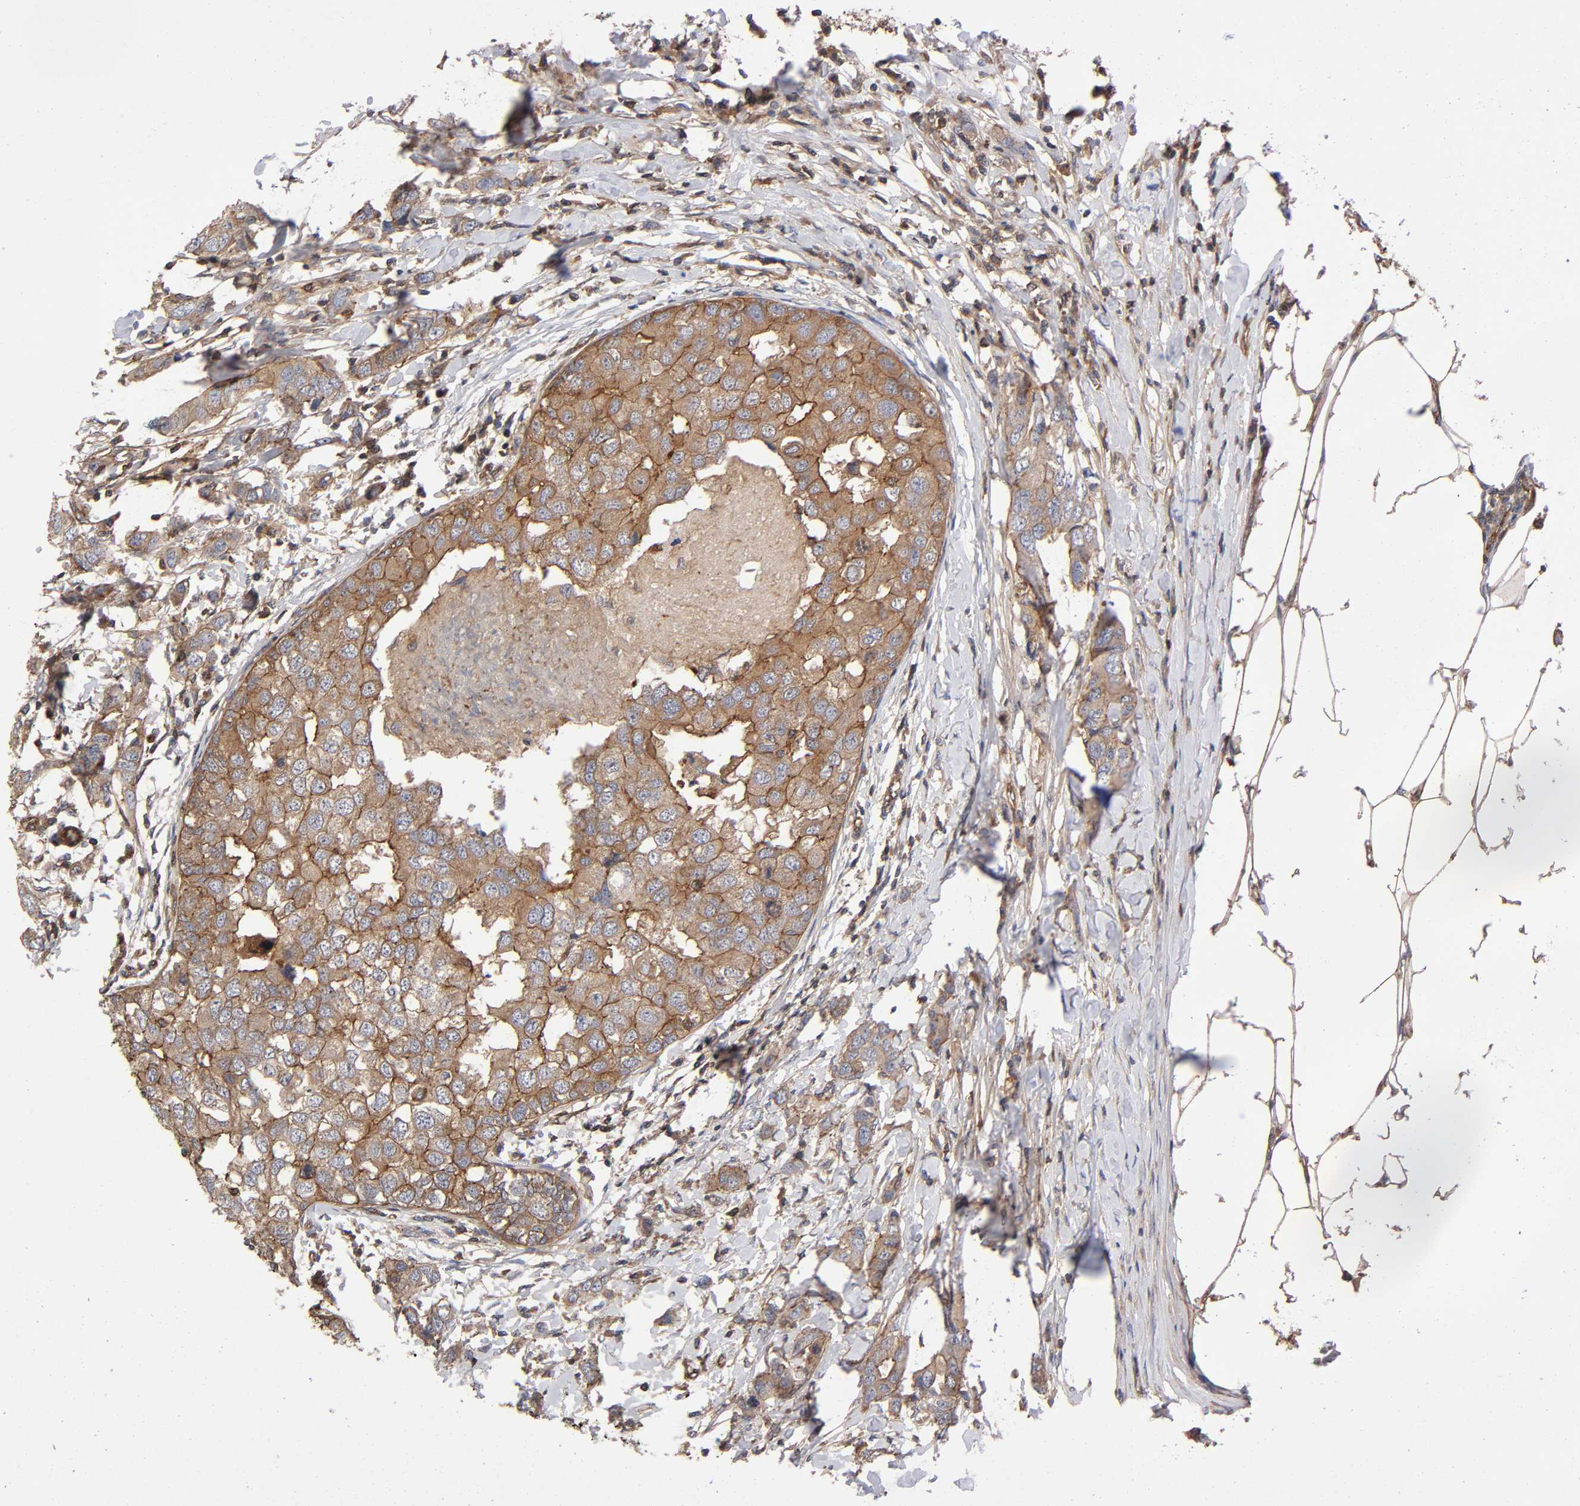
{"staining": {"intensity": "moderate", "quantity": ">75%", "location": "cytoplasmic/membranous"}, "tissue": "breast cancer", "cell_type": "Tumor cells", "image_type": "cancer", "snomed": [{"axis": "morphology", "description": "Duct carcinoma"}, {"axis": "topography", "description": "Breast"}], "caption": "Brown immunohistochemical staining in human breast cancer demonstrates moderate cytoplasmic/membranous staining in about >75% of tumor cells.", "gene": "LAMTOR2", "patient": {"sex": "female", "age": 50}}